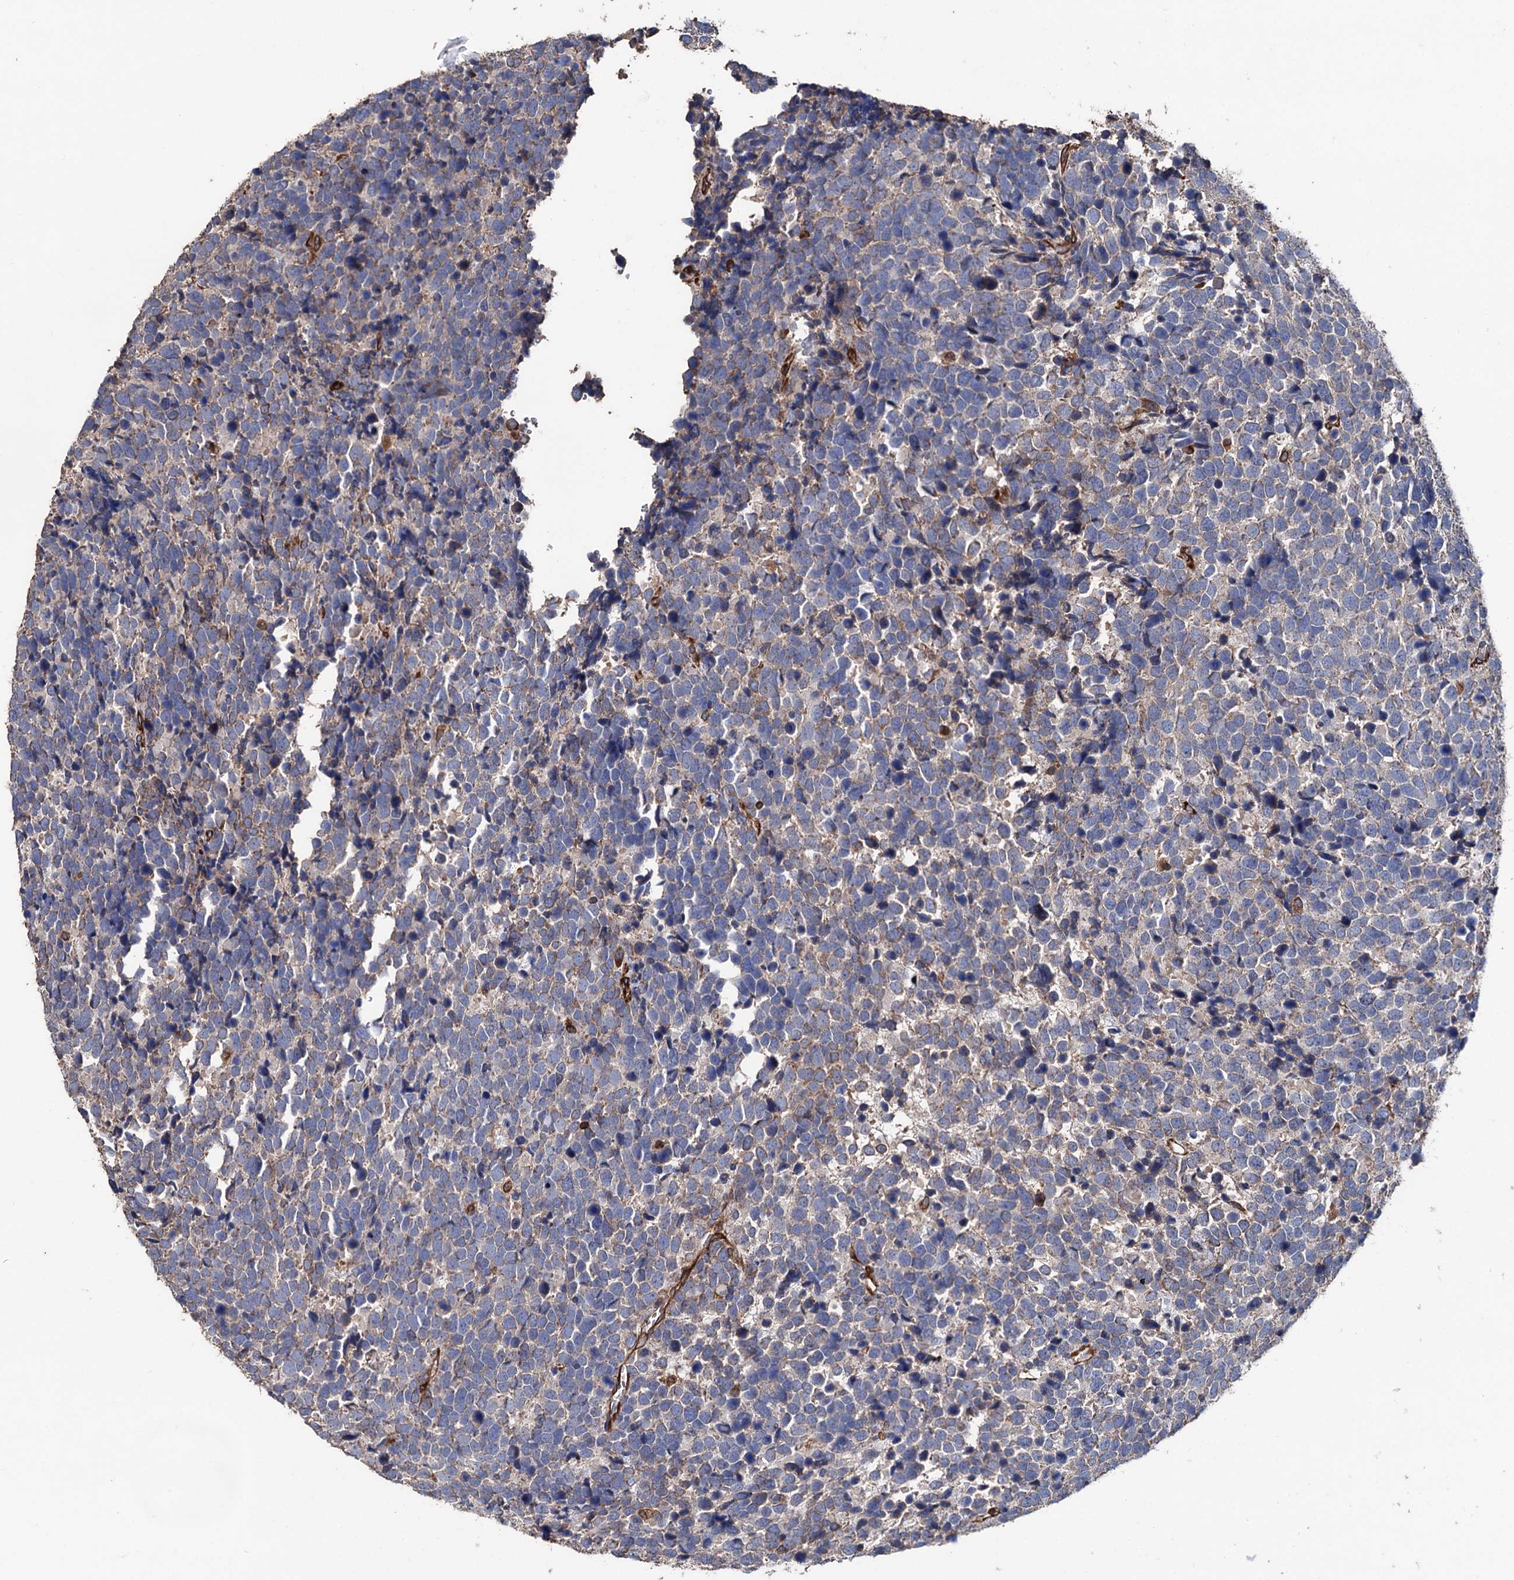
{"staining": {"intensity": "negative", "quantity": "none", "location": "none"}, "tissue": "urothelial cancer", "cell_type": "Tumor cells", "image_type": "cancer", "snomed": [{"axis": "morphology", "description": "Urothelial carcinoma, High grade"}, {"axis": "topography", "description": "Urinary bladder"}], "caption": "Immunohistochemical staining of urothelial carcinoma (high-grade) demonstrates no significant staining in tumor cells.", "gene": "STING1", "patient": {"sex": "female", "age": 82}}